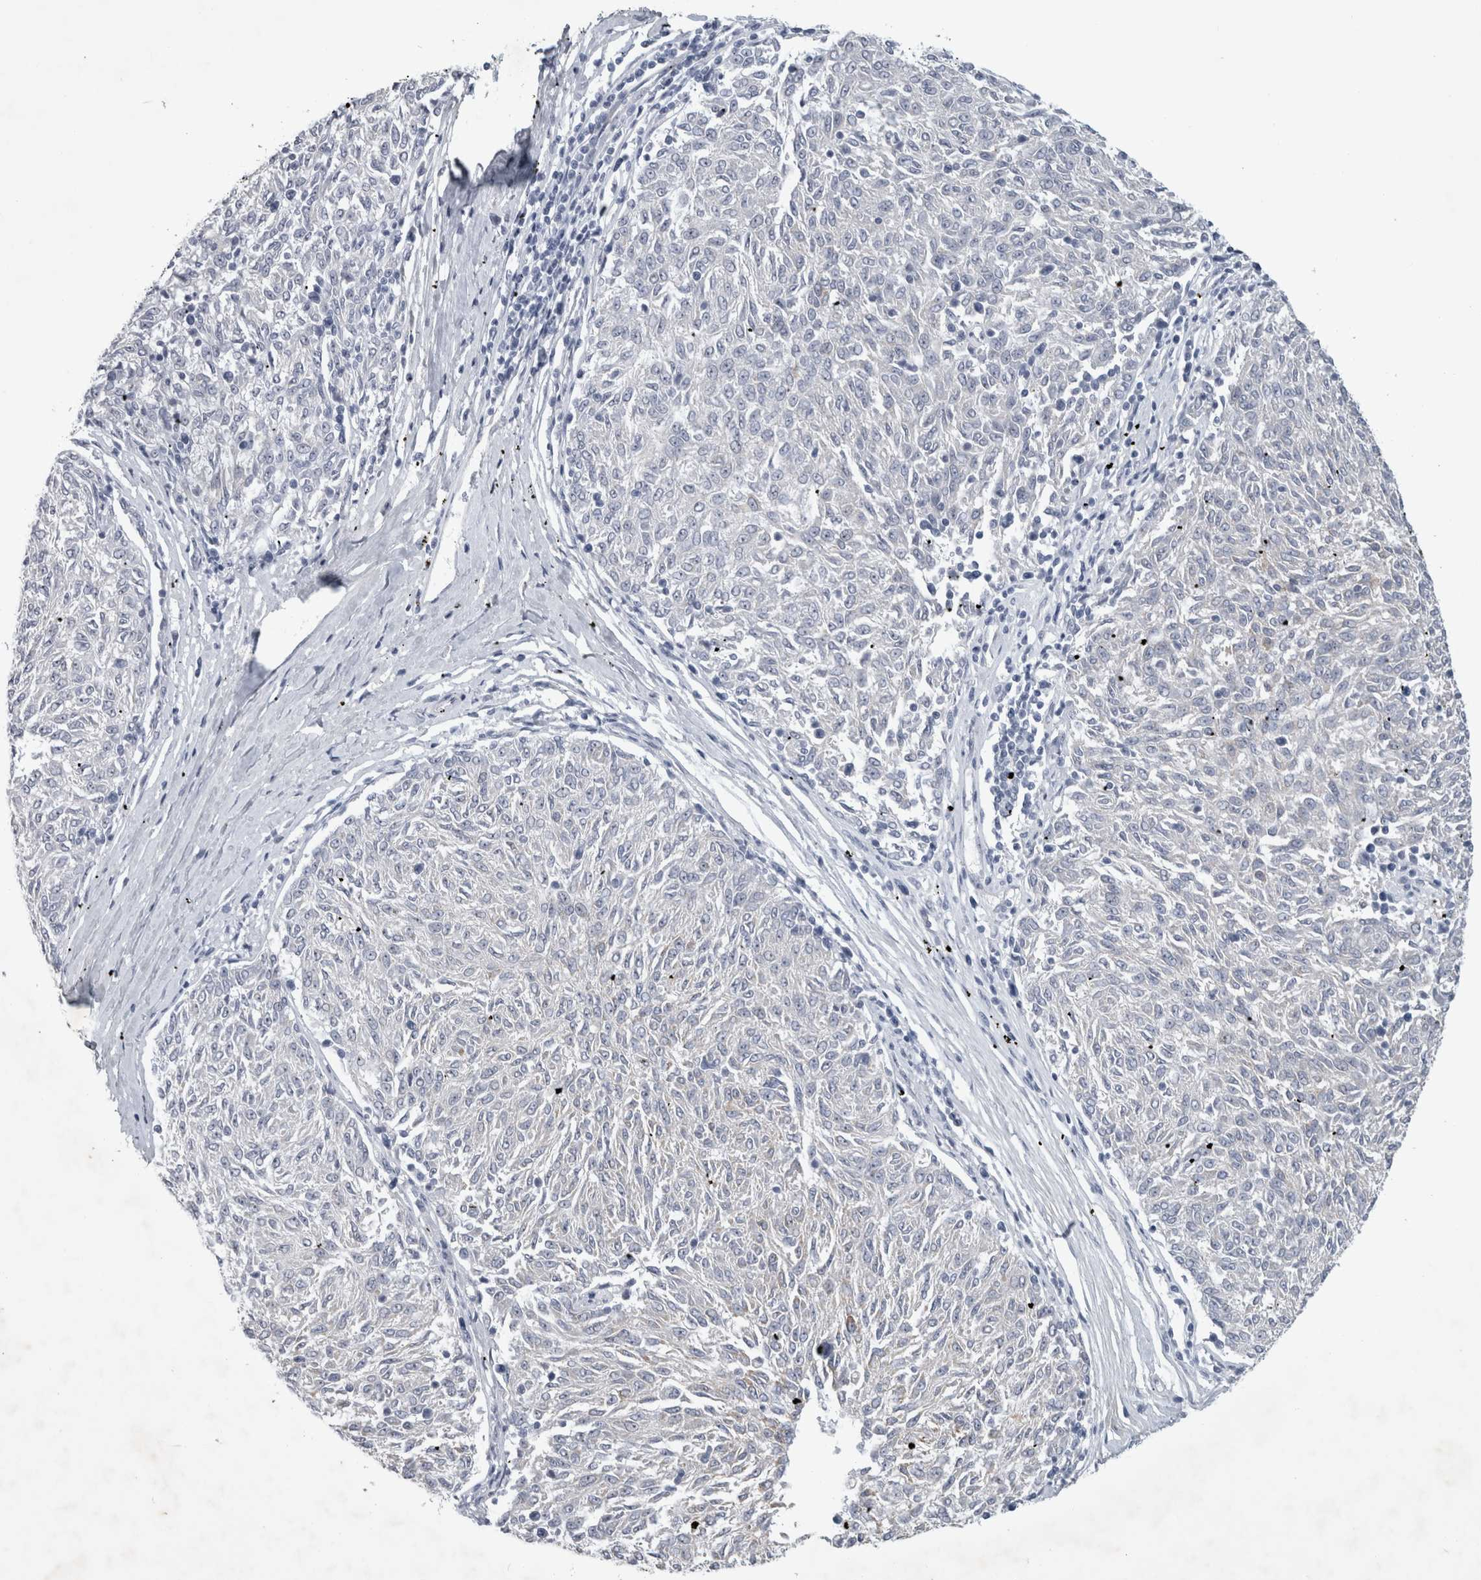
{"staining": {"intensity": "negative", "quantity": "none", "location": "none"}, "tissue": "melanoma", "cell_type": "Tumor cells", "image_type": "cancer", "snomed": [{"axis": "morphology", "description": "Malignant melanoma, NOS"}, {"axis": "topography", "description": "Skin"}], "caption": "Melanoma was stained to show a protein in brown. There is no significant staining in tumor cells. (DAB (3,3'-diaminobenzidine) immunohistochemistry (IHC), high magnification).", "gene": "FXYD7", "patient": {"sex": "female", "age": 72}}